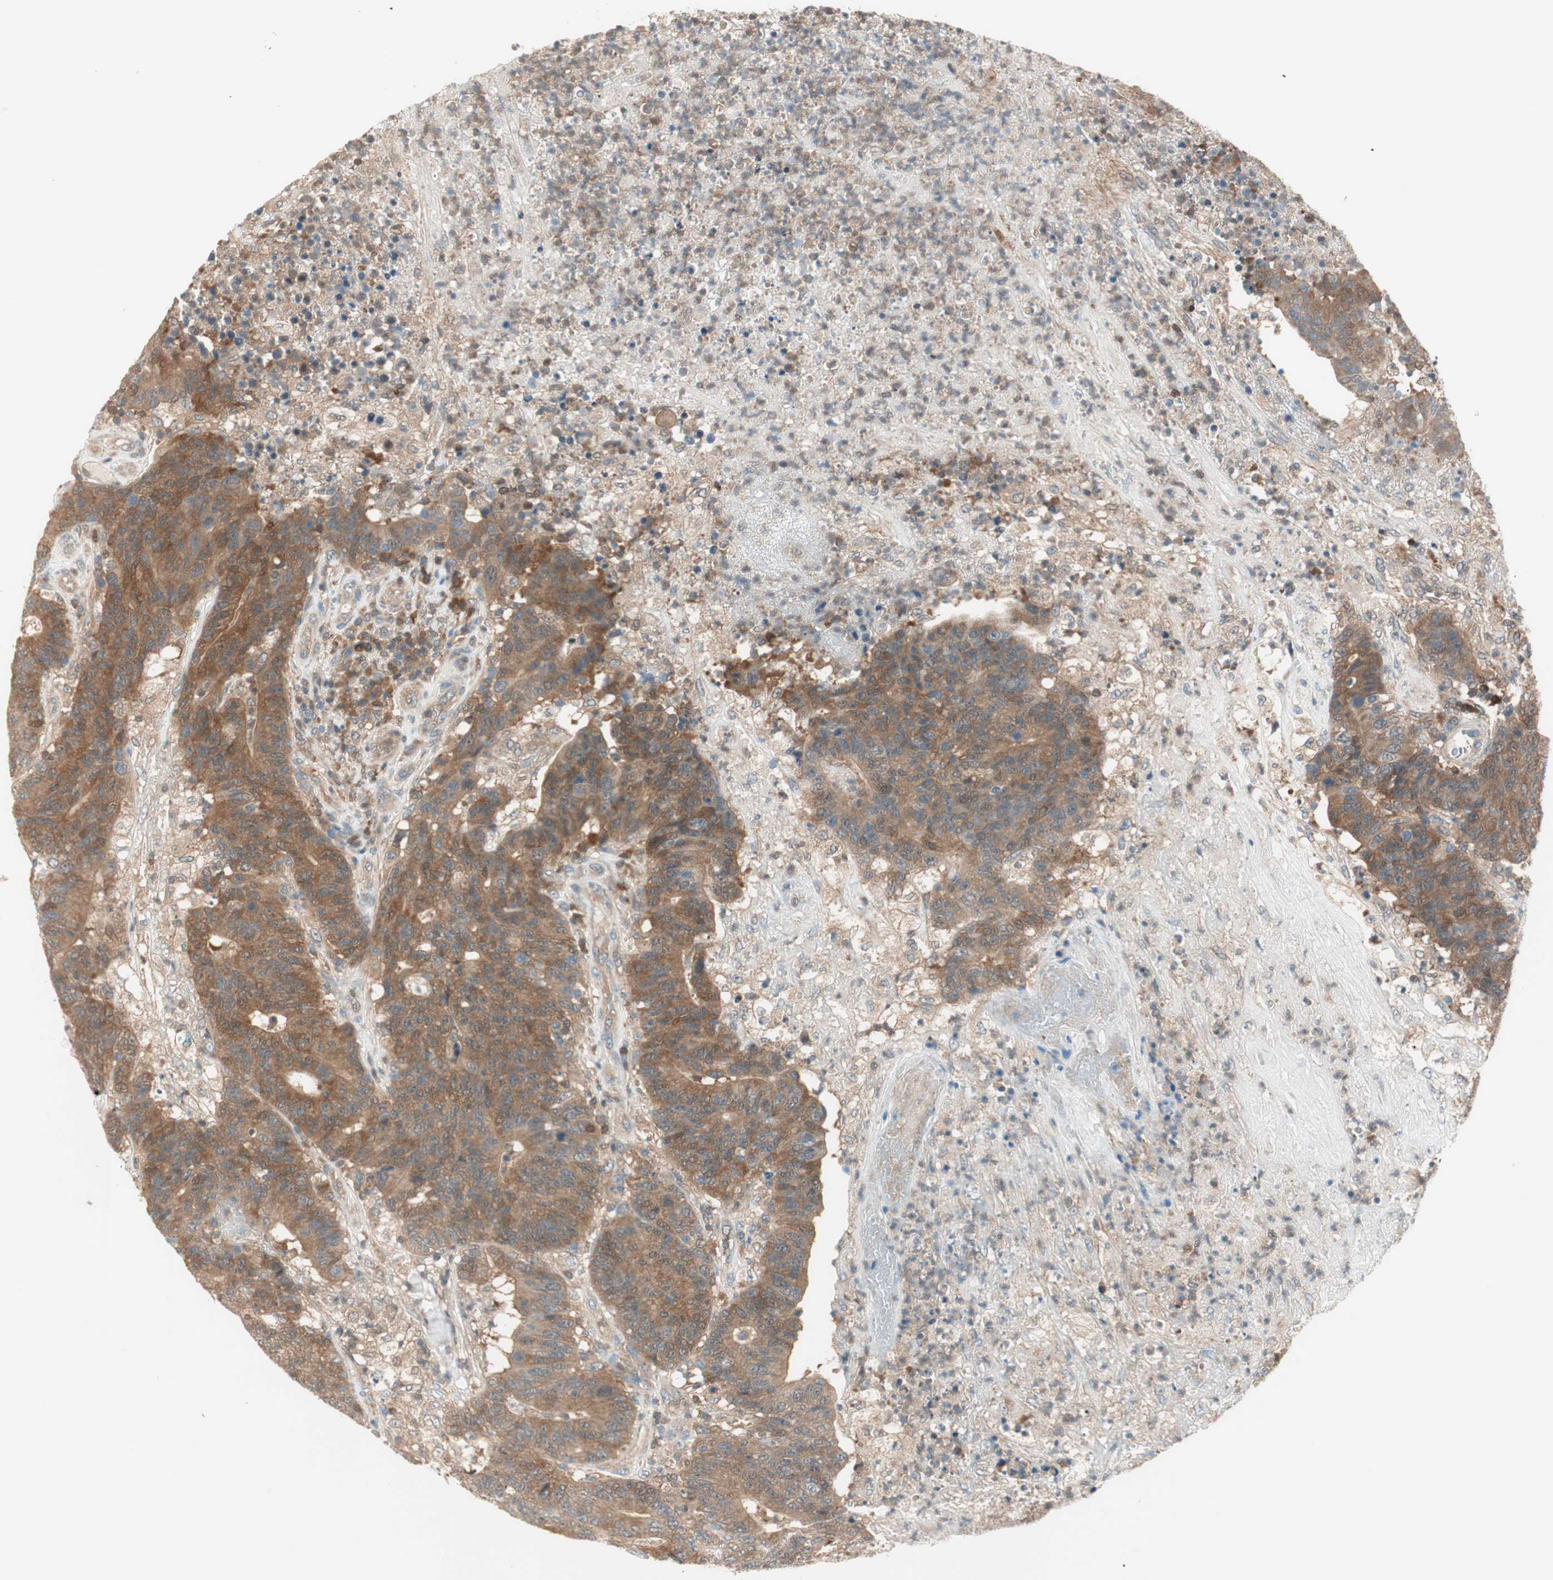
{"staining": {"intensity": "moderate", "quantity": ">75%", "location": "cytoplasmic/membranous"}, "tissue": "colorectal cancer", "cell_type": "Tumor cells", "image_type": "cancer", "snomed": [{"axis": "morphology", "description": "Normal tissue, NOS"}, {"axis": "morphology", "description": "Adenocarcinoma, NOS"}, {"axis": "topography", "description": "Colon"}], "caption": "Protein expression analysis of human colorectal adenocarcinoma reveals moderate cytoplasmic/membranous expression in about >75% of tumor cells.", "gene": "GALT", "patient": {"sex": "female", "age": 75}}